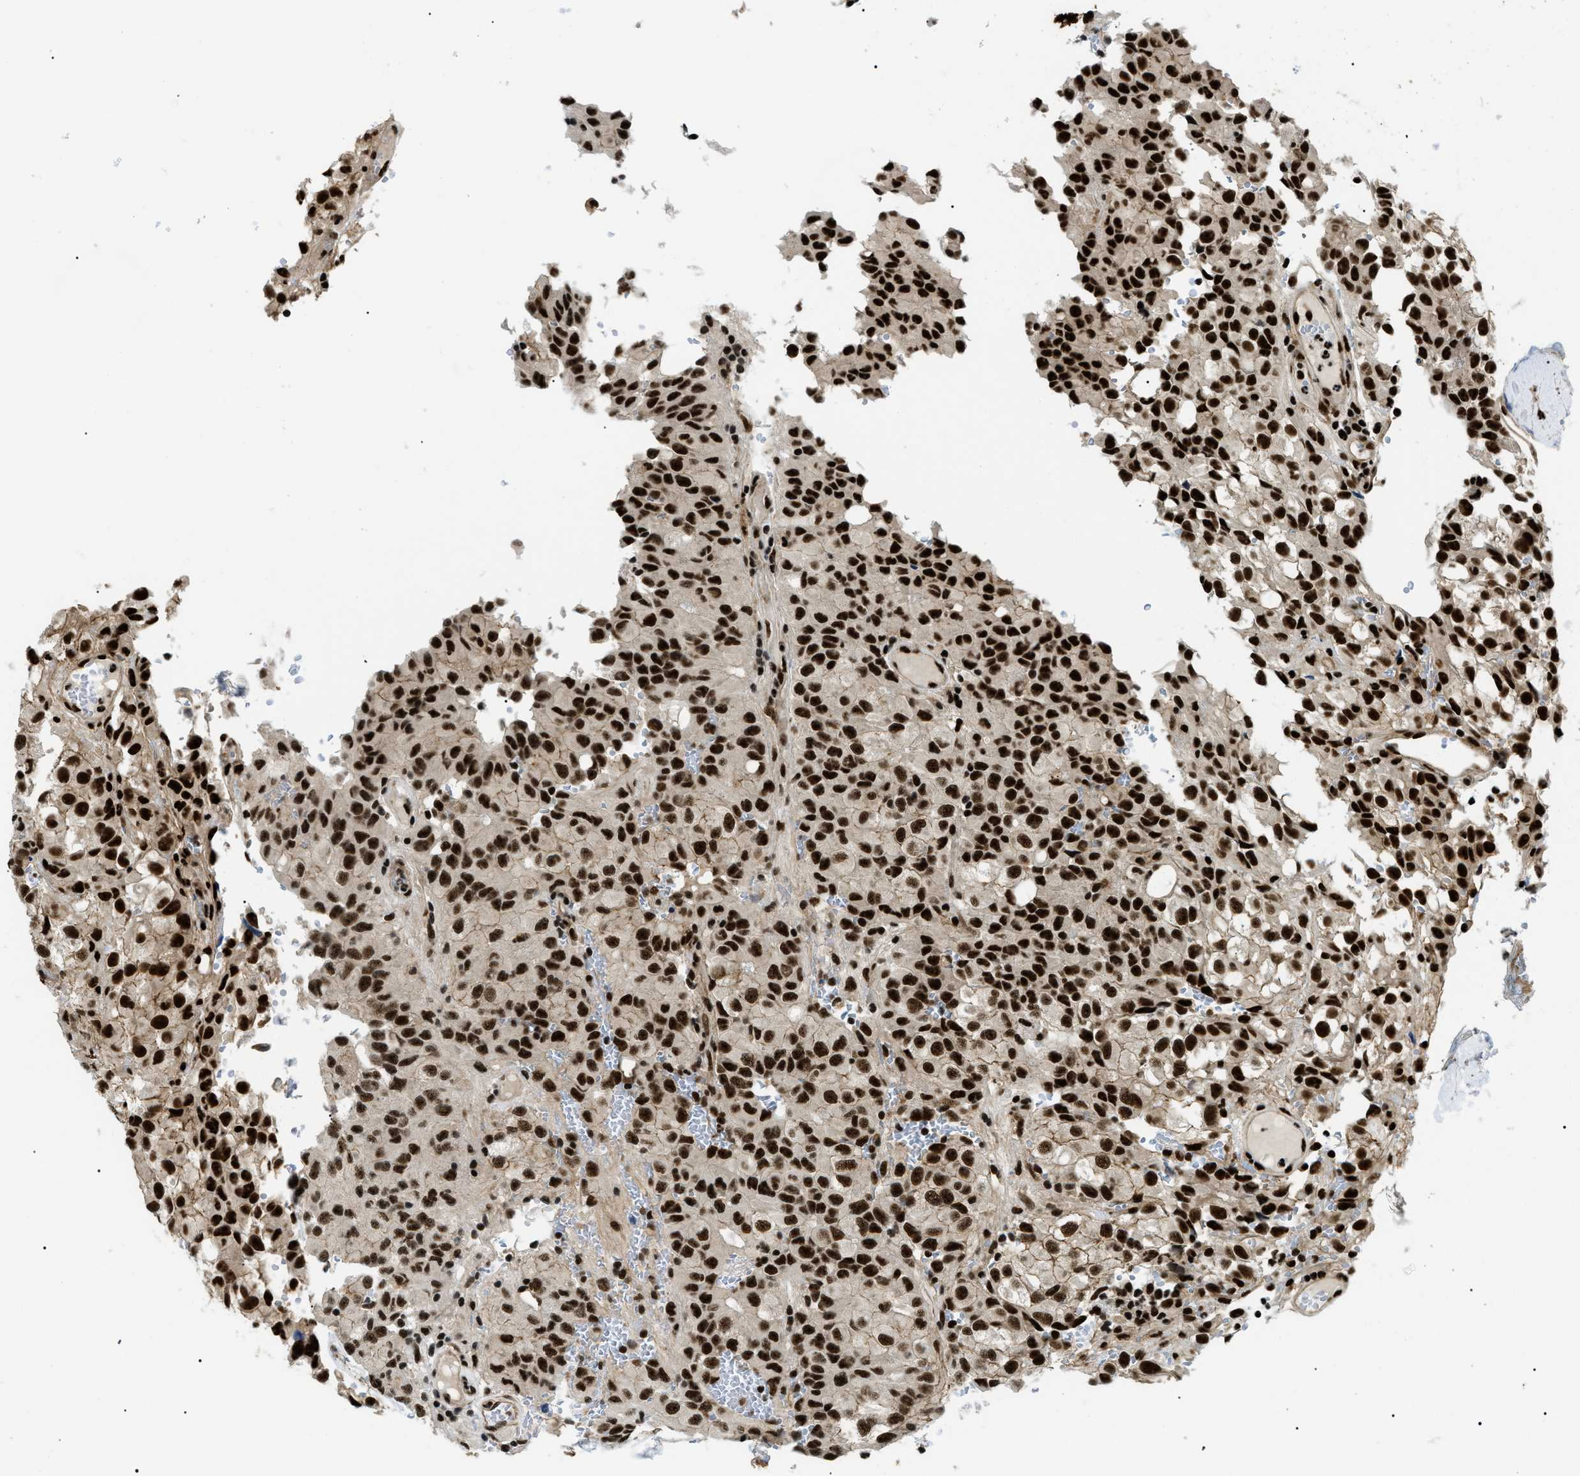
{"staining": {"intensity": "strong", "quantity": ">75%", "location": "nuclear"}, "tissue": "glioma", "cell_type": "Tumor cells", "image_type": "cancer", "snomed": [{"axis": "morphology", "description": "Glioma, malignant, High grade"}, {"axis": "topography", "description": "Brain"}], "caption": "Immunohistochemical staining of glioma displays strong nuclear protein positivity in about >75% of tumor cells.", "gene": "CWC25", "patient": {"sex": "male", "age": 32}}